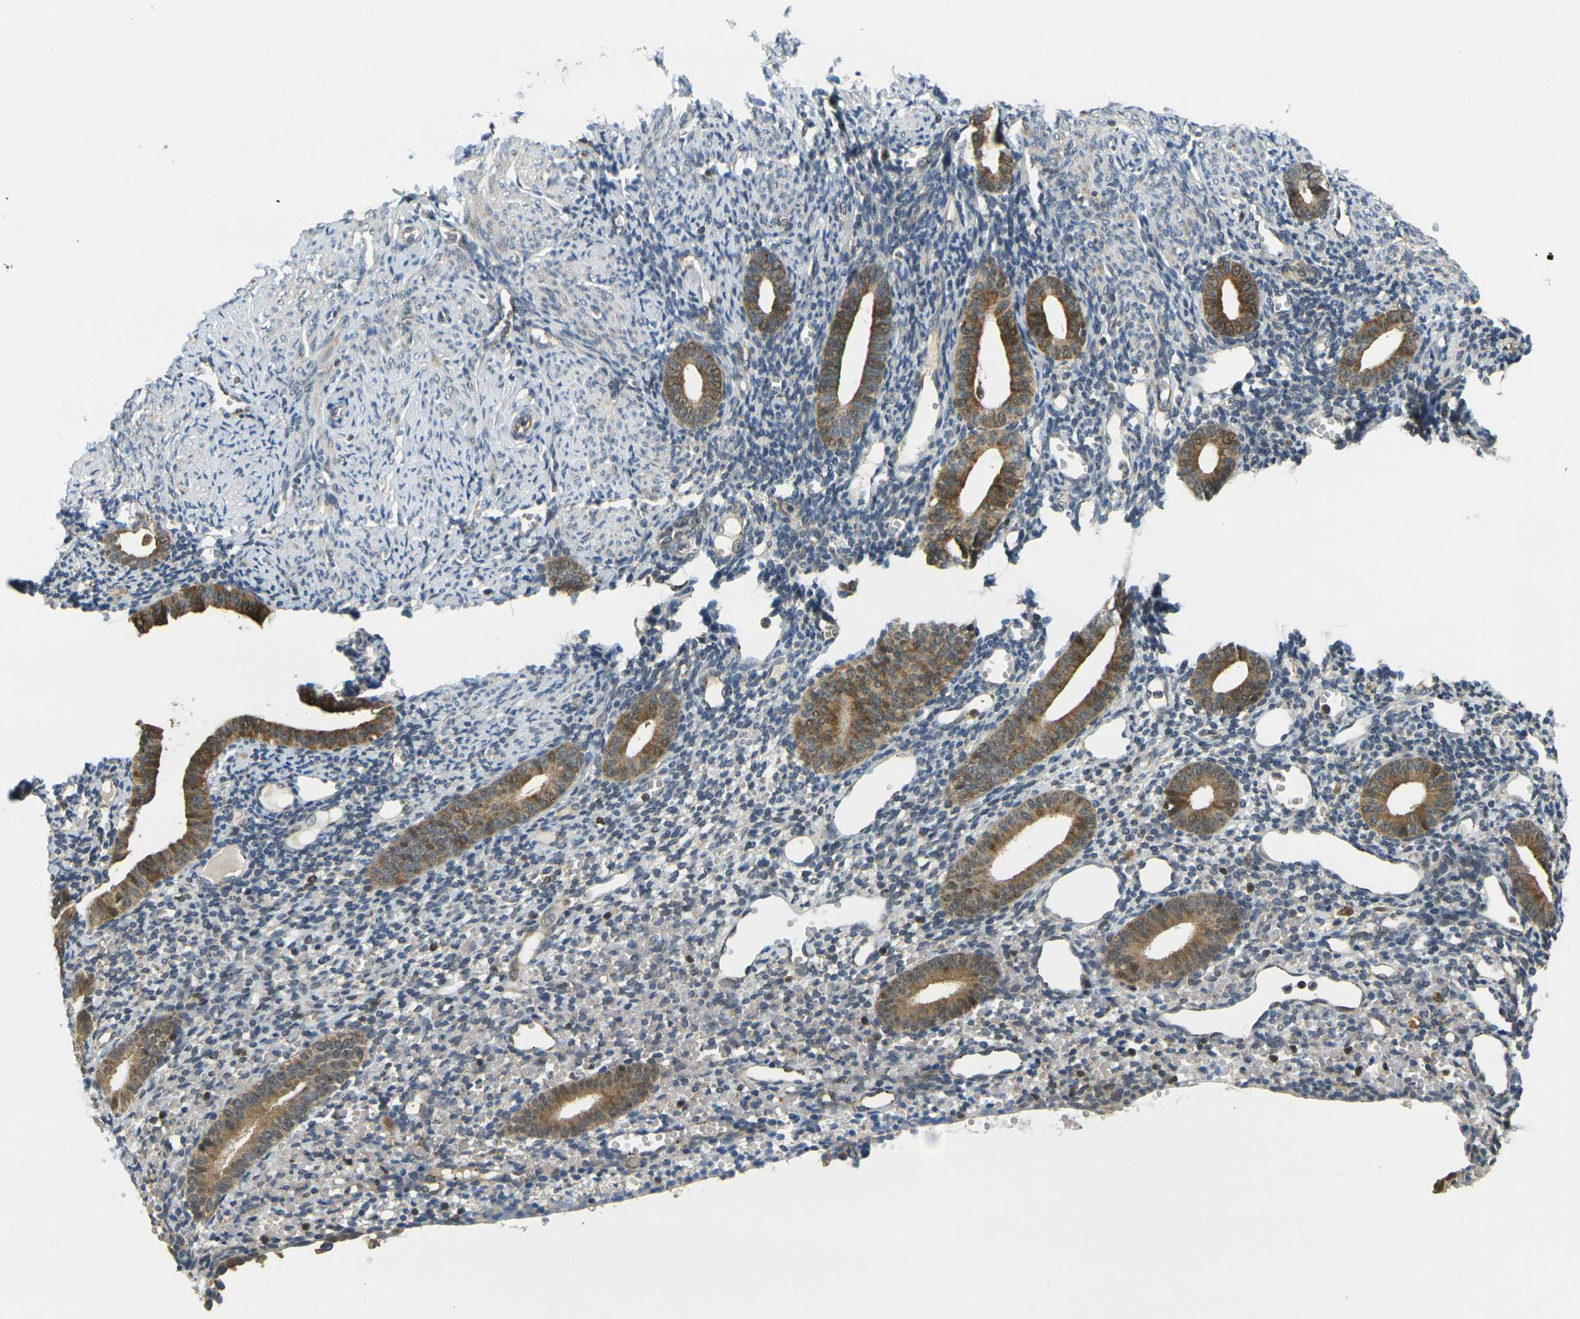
{"staining": {"intensity": "negative", "quantity": "none", "location": "none"}, "tissue": "endometrium", "cell_type": "Cells in endometrial stroma", "image_type": "normal", "snomed": [{"axis": "morphology", "description": "Normal tissue, NOS"}, {"axis": "topography", "description": "Endometrium"}], "caption": "DAB (3,3'-diaminobenzidine) immunohistochemical staining of normal endometrium demonstrates no significant staining in cells in endometrial stroma.", "gene": "KLHL8", "patient": {"sex": "female", "age": 50}}